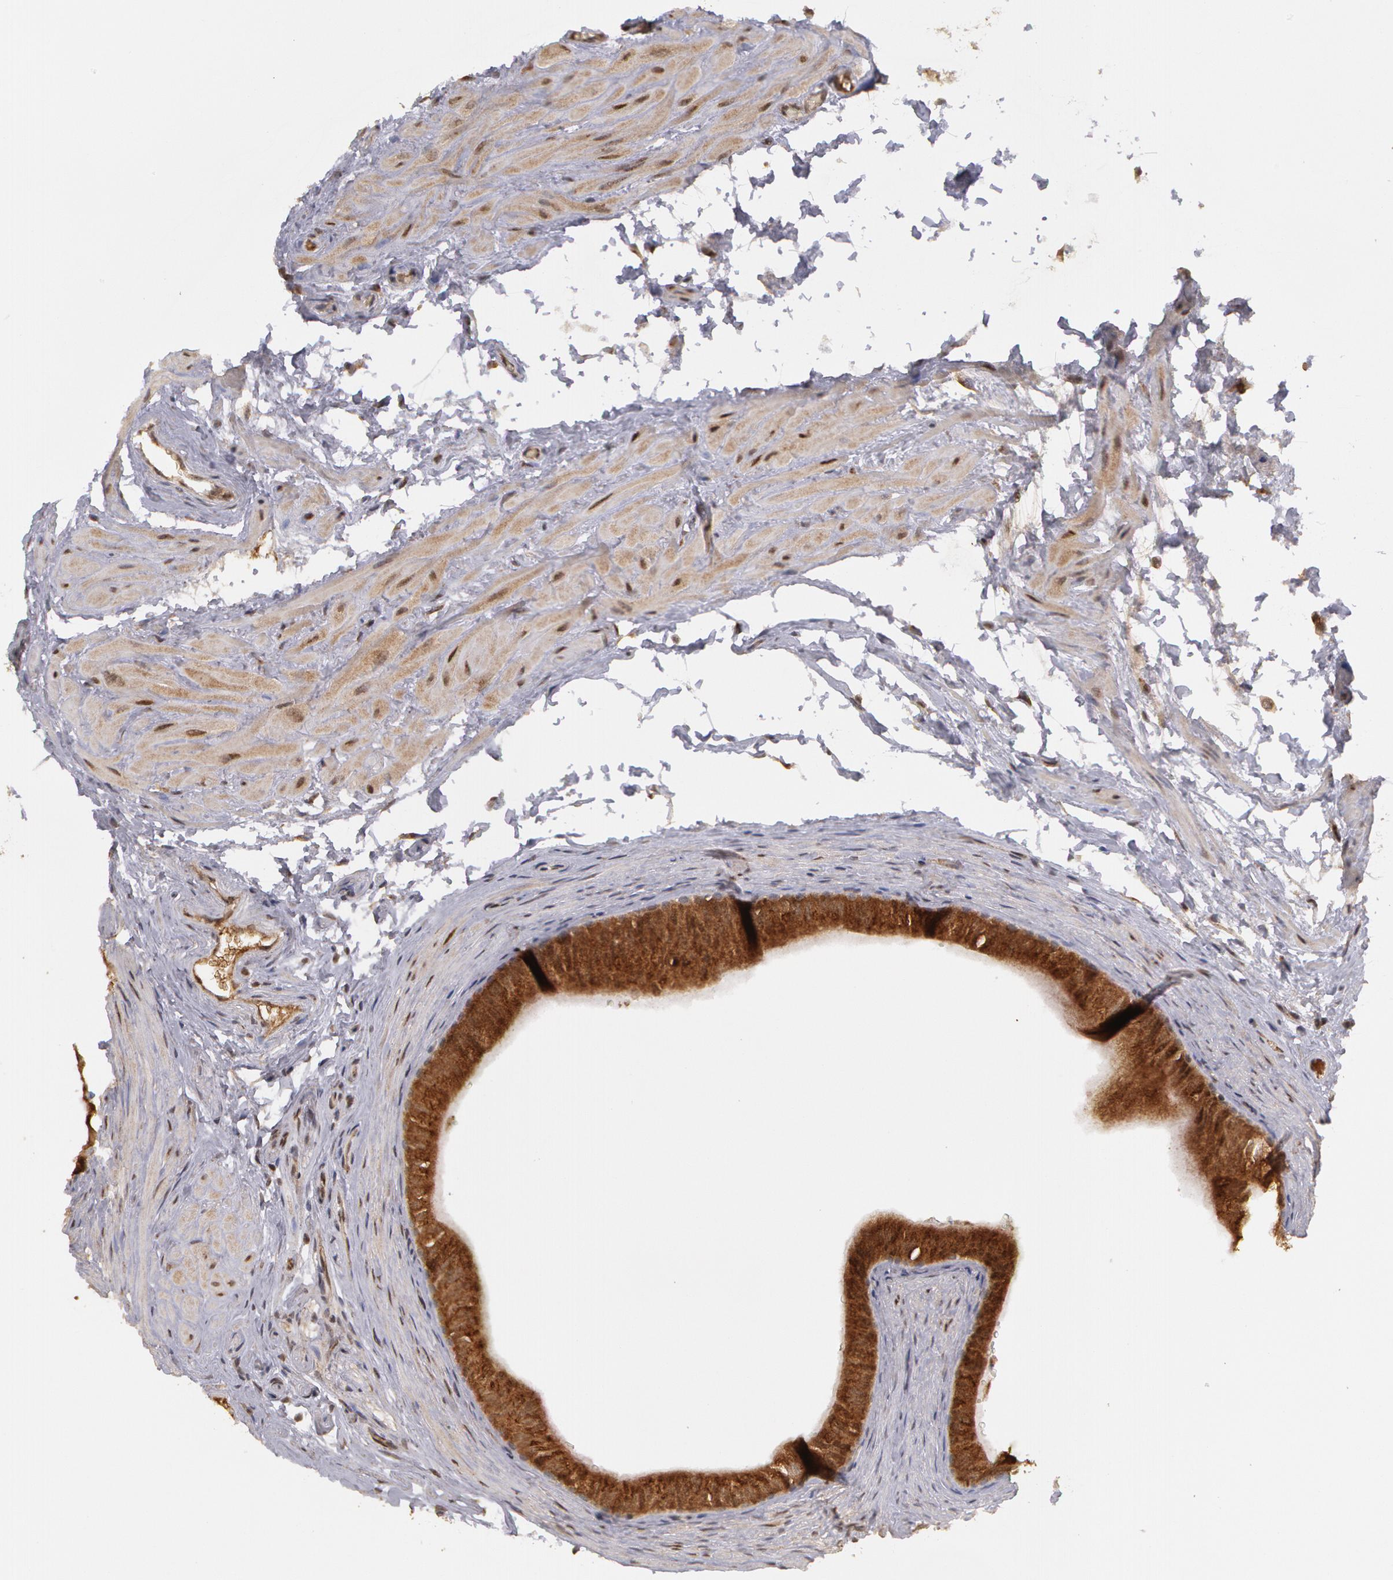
{"staining": {"intensity": "moderate", "quantity": ">75%", "location": "cytoplasmic/membranous"}, "tissue": "epididymis", "cell_type": "Glandular cells", "image_type": "normal", "snomed": [{"axis": "morphology", "description": "Normal tissue, NOS"}, {"axis": "topography", "description": "Testis"}, {"axis": "topography", "description": "Epididymis"}], "caption": "This photomicrograph displays immunohistochemistry (IHC) staining of unremarkable epididymis, with medium moderate cytoplasmic/membranous expression in about >75% of glandular cells.", "gene": "STX5", "patient": {"sex": "male", "age": 36}}